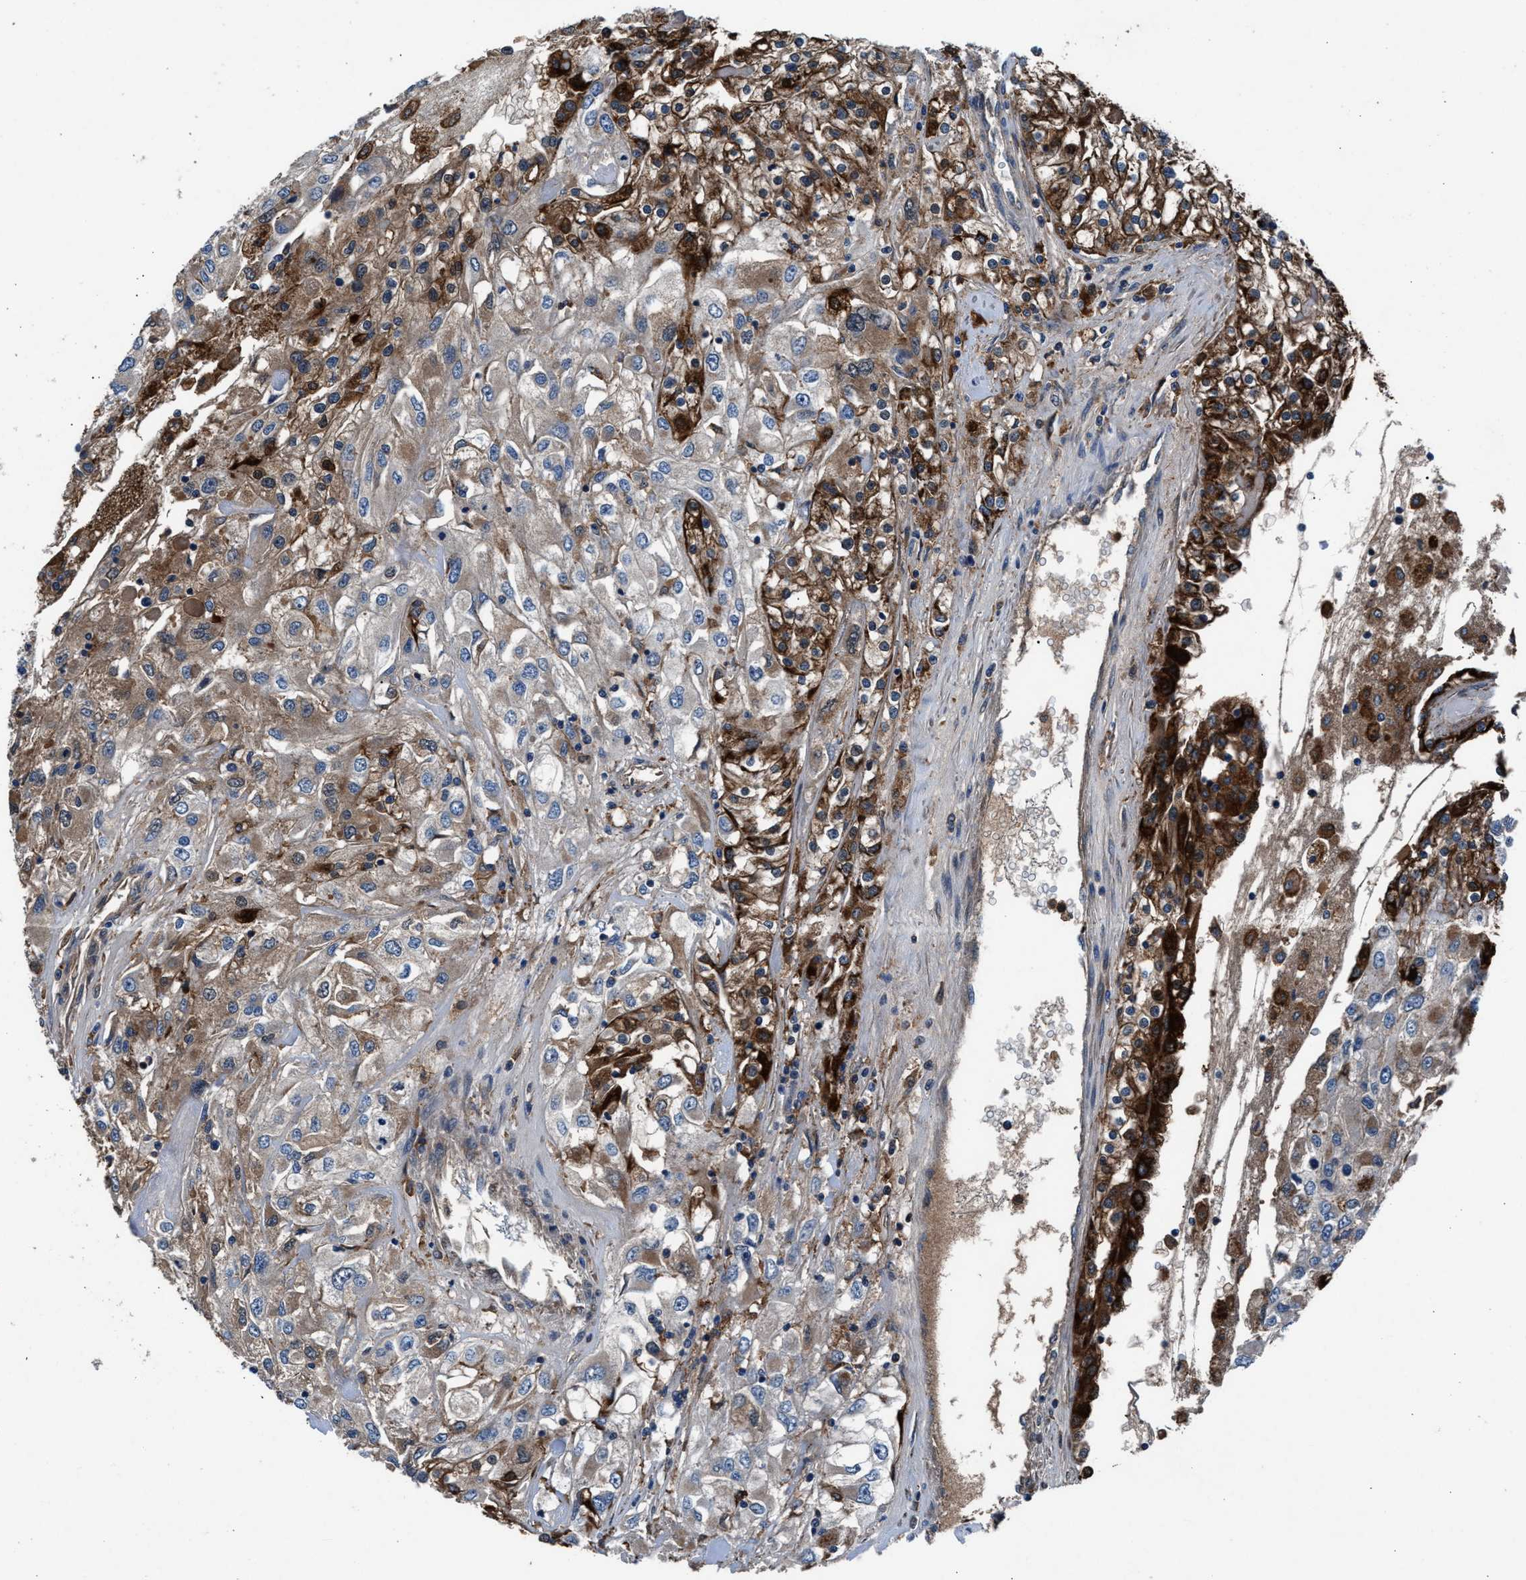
{"staining": {"intensity": "strong", "quantity": "25%-75%", "location": "cytoplasmic/membranous"}, "tissue": "renal cancer", "cell_type": "Tumor cells", "image_type": "cancer", "snomed": [{"axis": "morphology", "description": "Adenocarcinoma, NOS"}, {"axis": "topography", "description": "Kidney"}], "caption": "Immunohistochemical staining of renal adenocarcinoma reveals high levels of strong cytoplasmic/membranous protein positivity in approximately 25%-75% of tumor cells.", "gene": "FAM221A", "patient": {"sex": "female", "age": 52}}